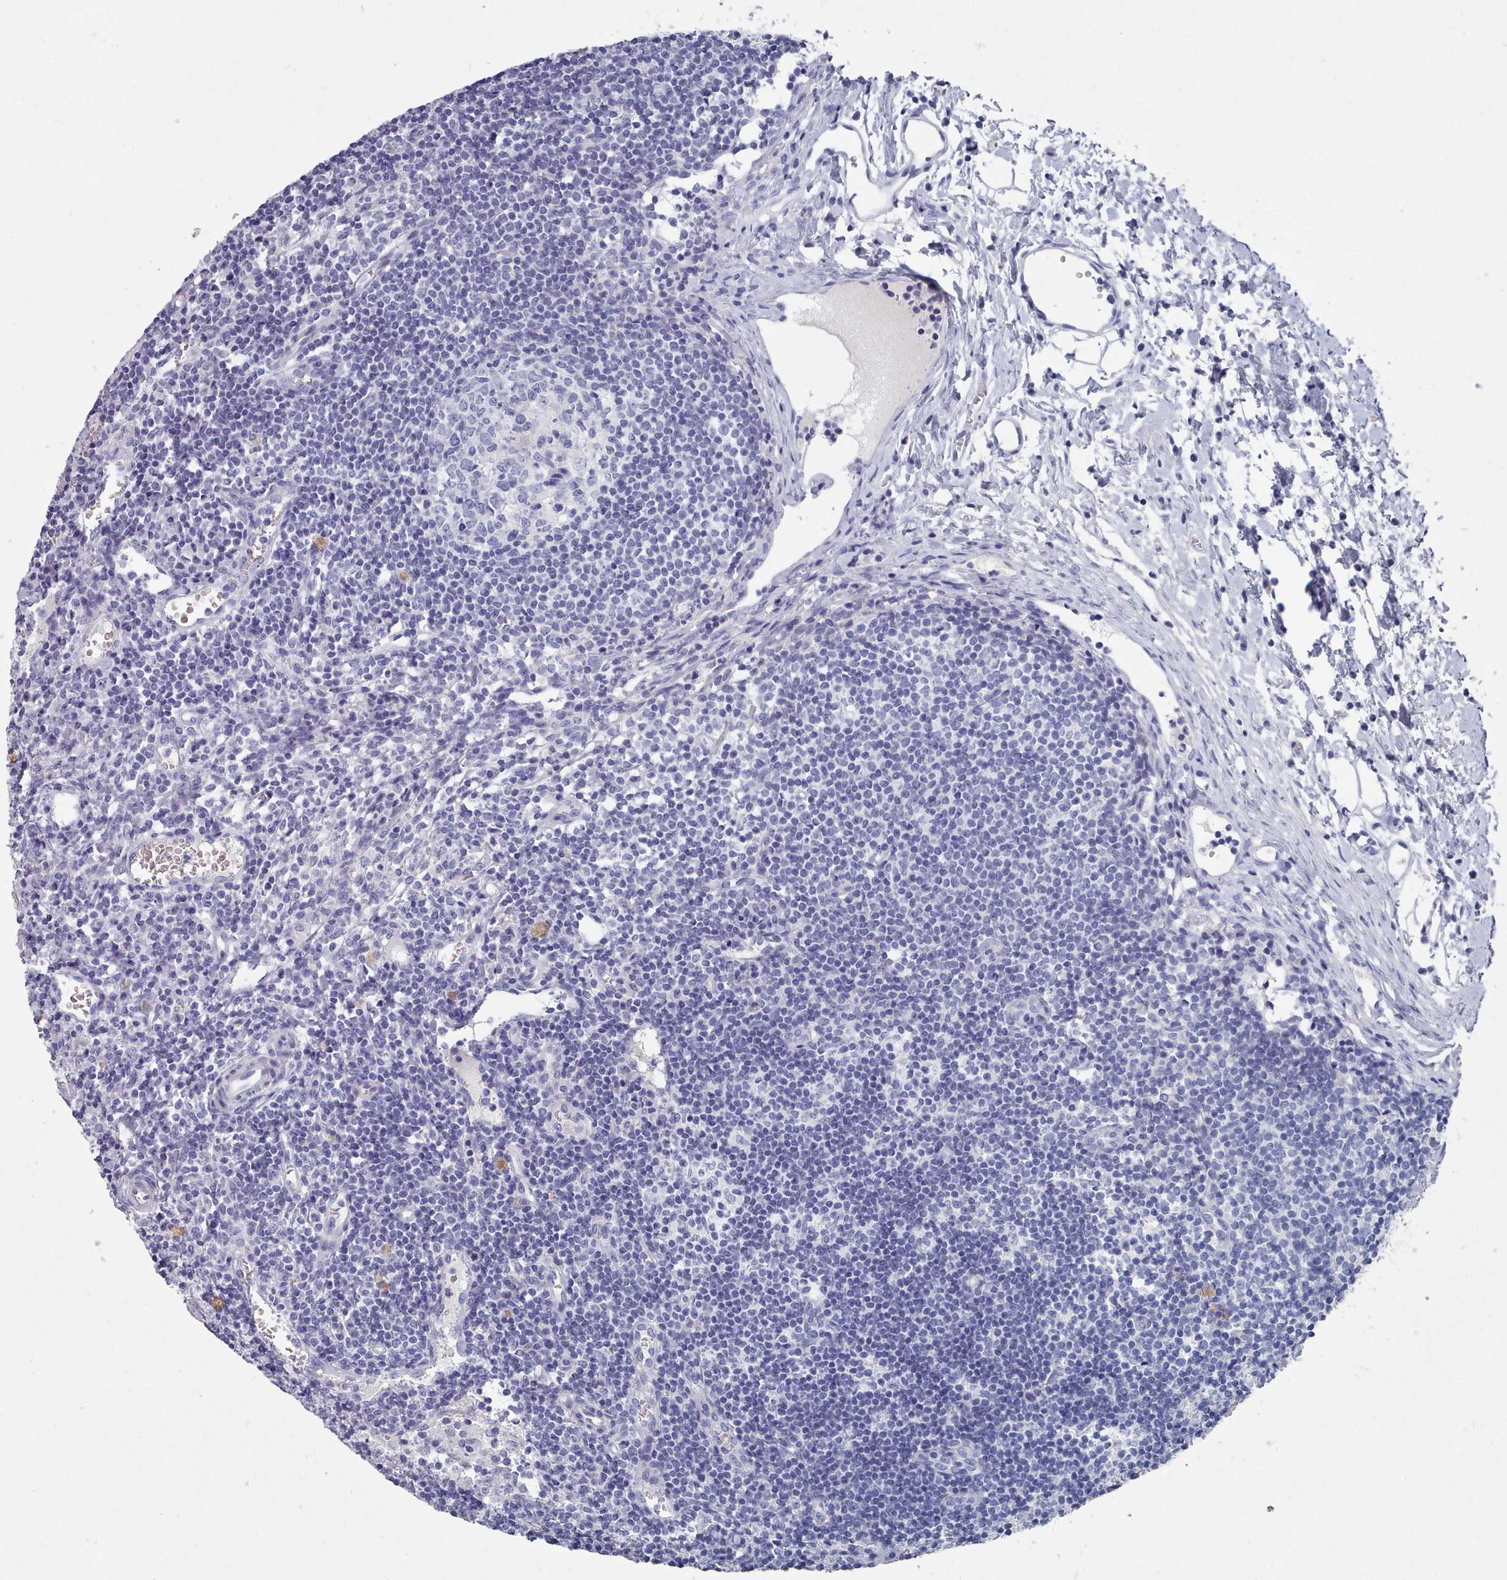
{"staining": {"intensity": "negative", "quantity": "none", "location": "none"}, "tissue": "lymph node", "cell_type": "Germinal center cells", "image_type": "normal", "snomed": [{"axis": "morphology", "description": "Normal tissue, NOS"}, {"axis": "topography", "description": "Lymph node"}], "caption": "The IHC photomicrograph has no significant staining in germinal center cells of lymph node.", "gene": "ACAD11", "patient": {"sex": "female", "age": 37}}